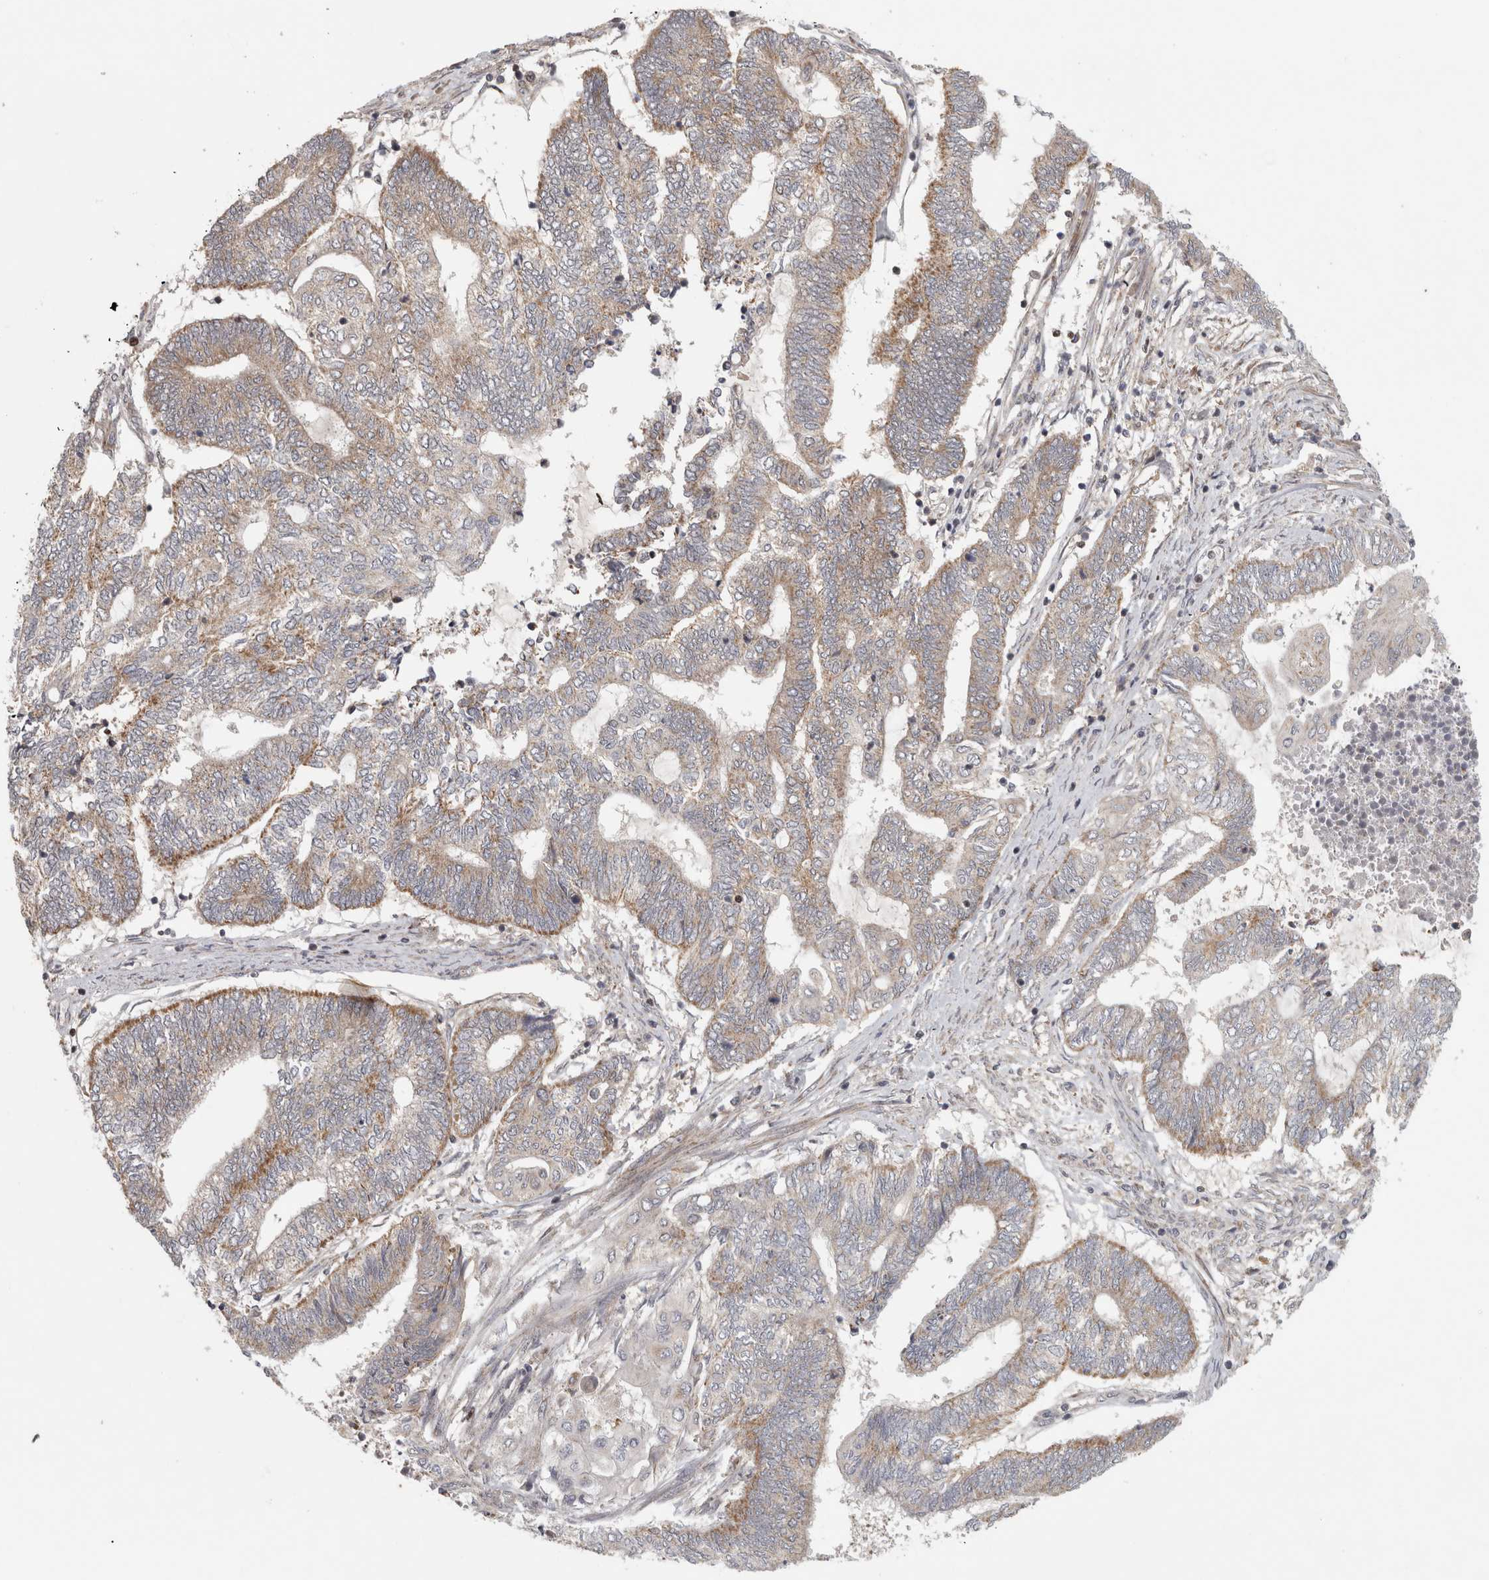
{"staining": {"intensity": "moderate", "quantity": "25%-75%", "location": "cytoplasmic/membranous"}, "tissue": "endometrial cancer", "cell_type": "Tumor cells", "image_type": "cancer", "snomed": [{"axis": "morphology", "description": "Adenocarcinoma, NOS"}, {"axis": "topography", "description": "Uterus"}, {"axis": "topography", "description": "Endometrium"}], "caption": "The image exhibits staining of endometrial cancer, revealing moderate cytoplasmic/membranous protein staining (brown color) within tumor cells.", "gene": "KDM8", "patient": {"sex": "female", "age": 70}}